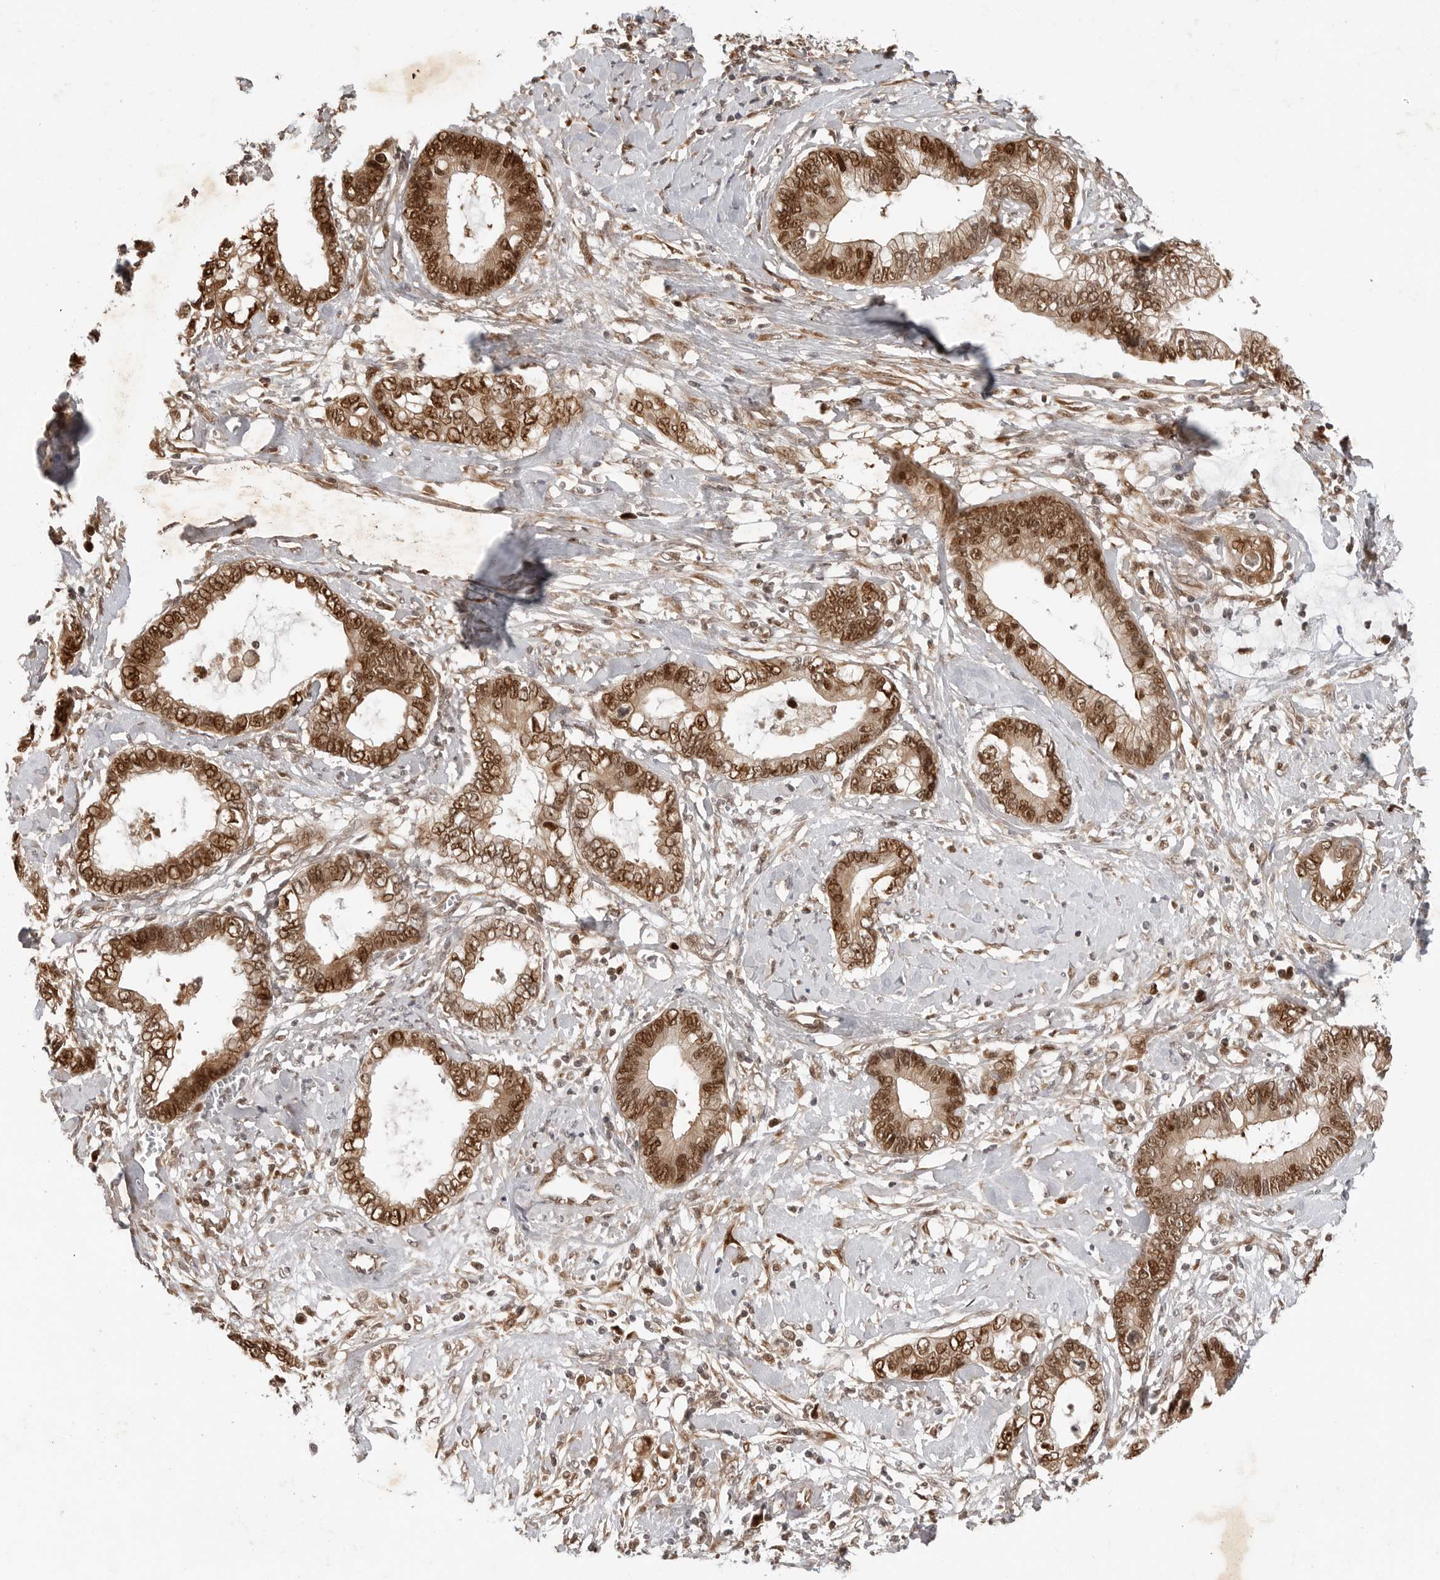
{"staining": {"intensity": "strong", "quantity": ">75%", "location": "cytoplasmic/membranous,nuclear"}, "tissue": "cervical cancer", "cell_type": "Tumor cells", "image_type": "cancer", "snomed": [{"axis": "morphology", "description": "Adenocarcinoma, NOS"}, {"axis": "topography", "description": "Cervix"}], "caption": "The immunohistochemical stain shows strong cytoplasmic/membranous and nuclear positivity in tumor cells of adenocarcinoma (cervical) tissue. (DAB = brown stain, brightfield microscopy at high magnification).", "gene": "TIPRL", "patient": {"sex": "female", "age": 44}}